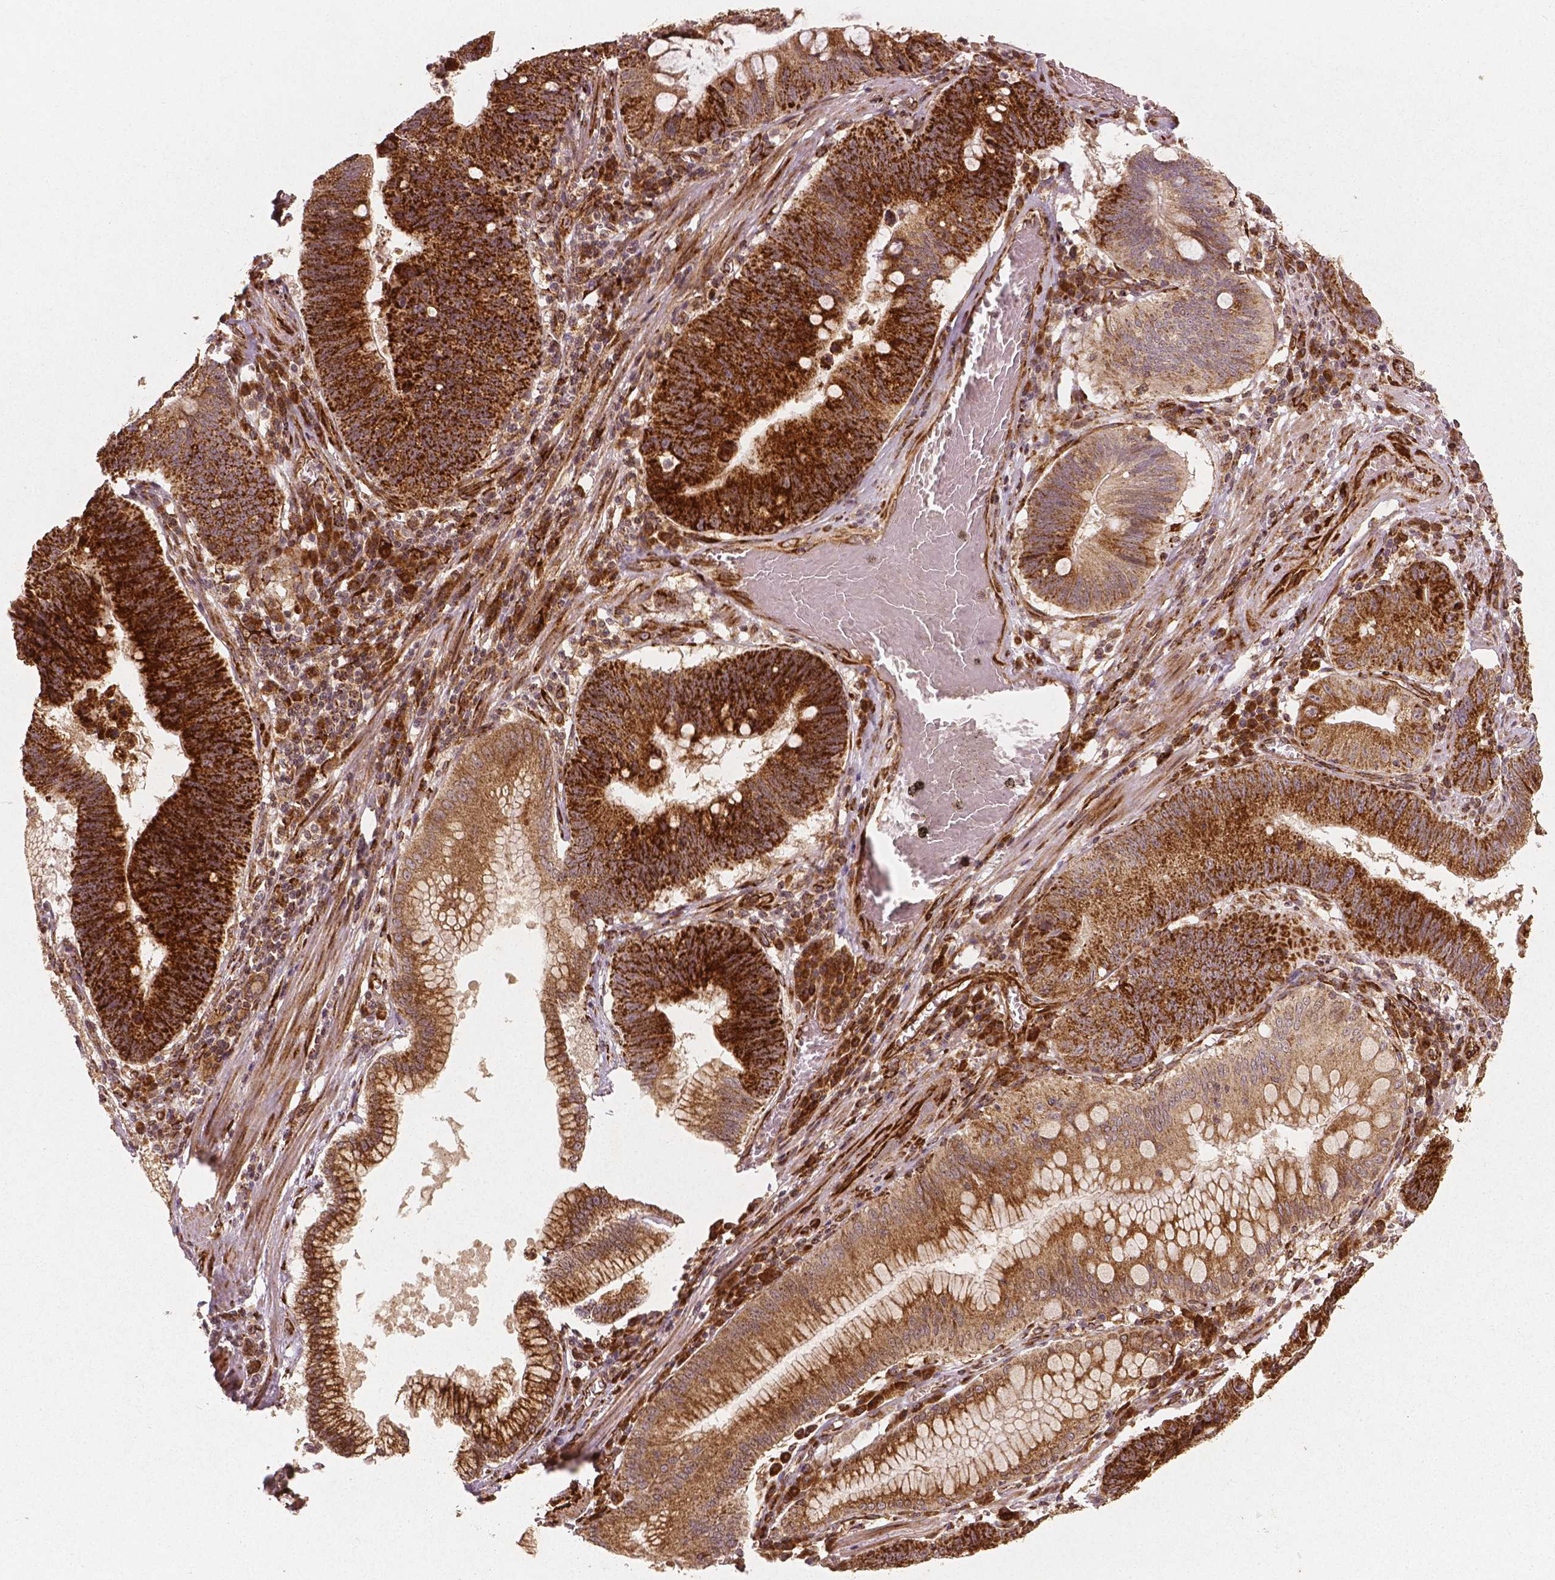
{"staining": {"intensity": "strong", "quantity": ">75%", "location": "cytoplasmic/membranous"}, "tissue": "stomach cancer", "cell_type": "Tumor cells", "image_type": "cancer", "snomed": [{"axis": "morphology", "description": "Adenocarcinoma, NOS"}, {"axis": "topography", "description": "Stomach"}], "caption": "Stomach cancer (adenocarcinoma) was stained to show a protein in brown. There is high levels of strong cytoplasmic/membranous staining in approximately >75% of tumor cells.", "gene": "PGAM5", "patient": {"sex": "male", "age": 59}}